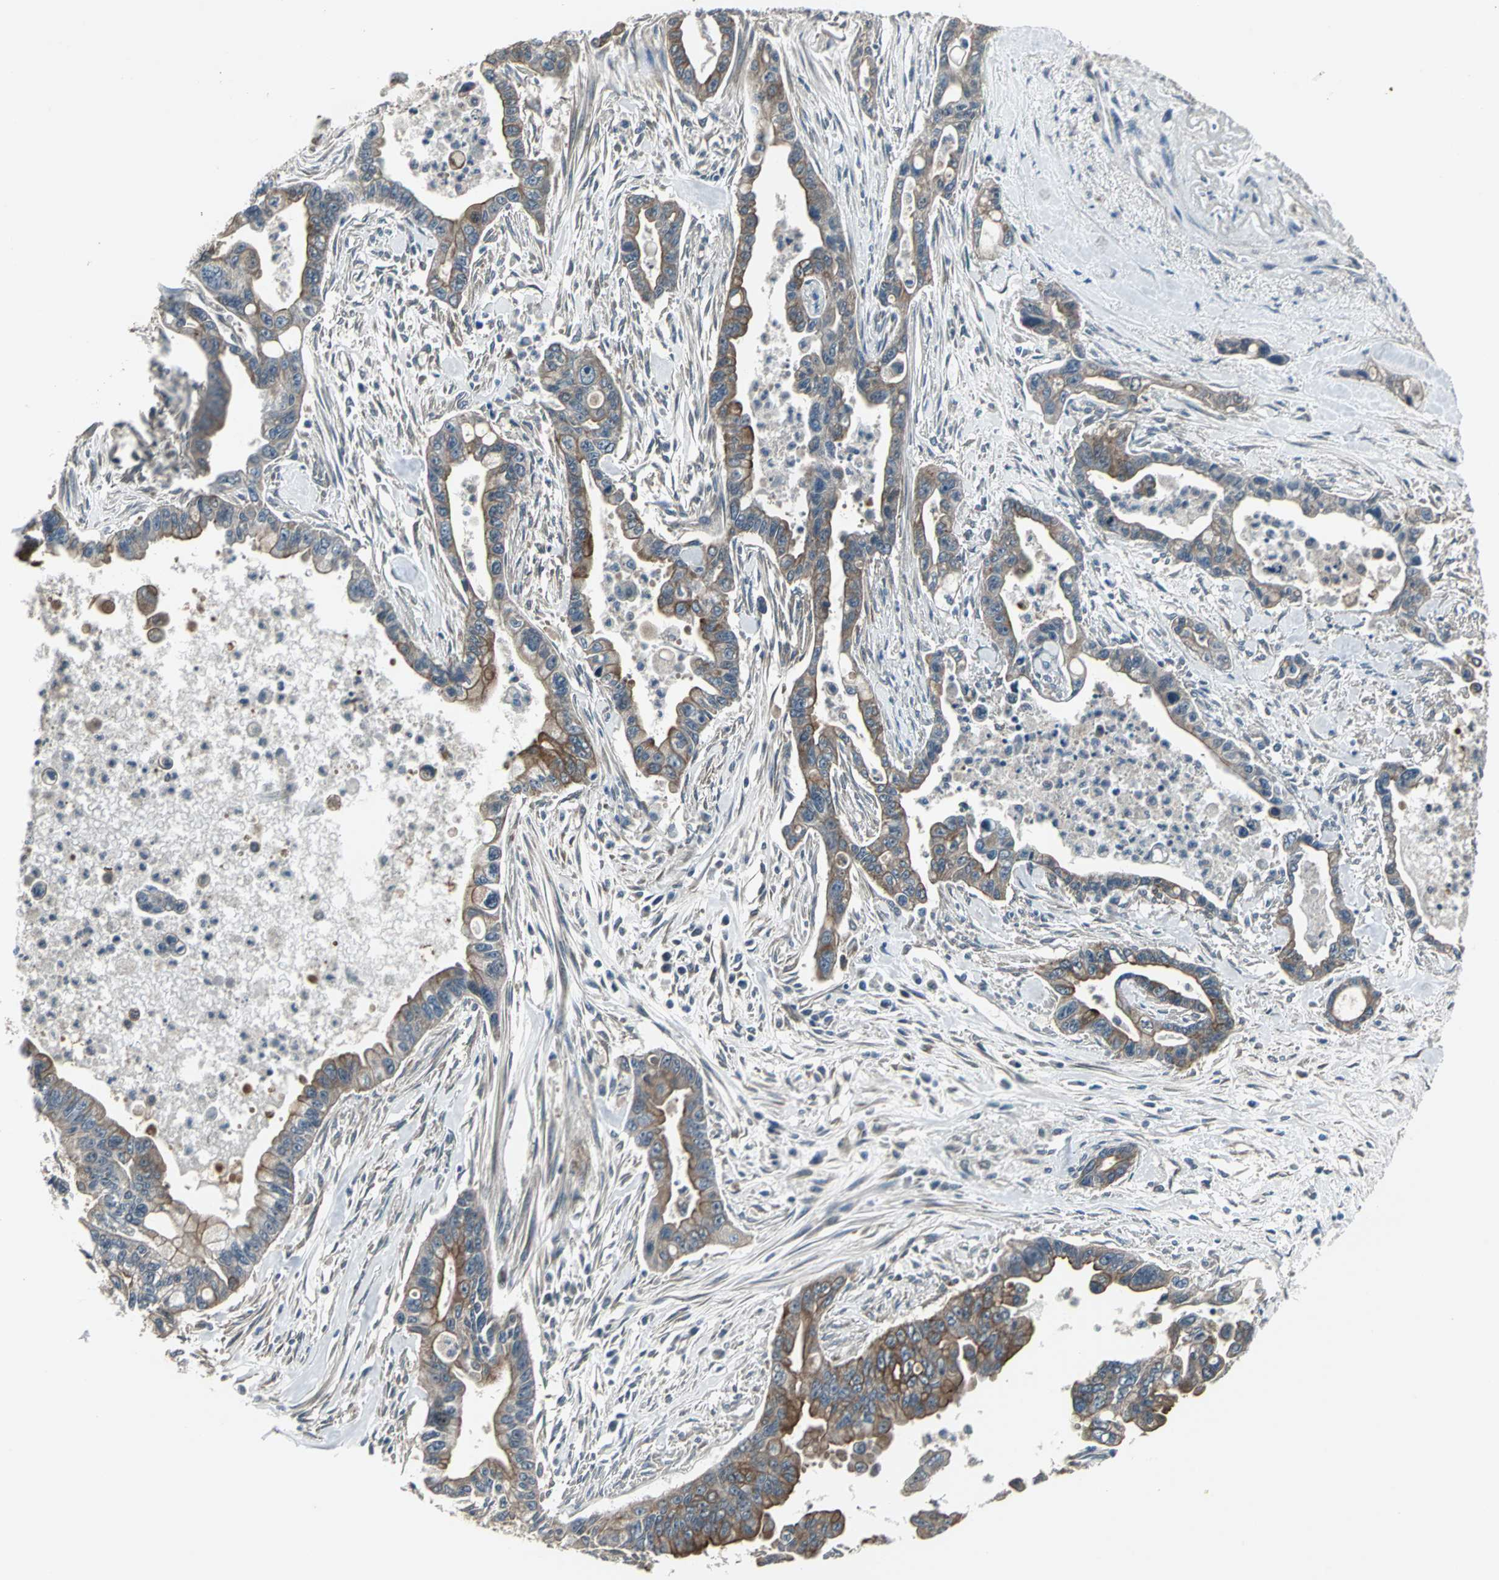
{"staining": {"intensity": "strong", "quantity": ">75%", "location": "cytoplasmic/membranous"}, "tissue": "pancreatic cancer", "cell_type": "Tumor cells", "image_type": "cancer", "snomed": [{"axis": "morphology", "description": "Adenocarcinoma, NOS"}, {"axis": "topography", "description": "Pancreas"}], "caption": "A brown stain labels strong cytoplasmic/membranous staining of a protein in human adenocarcinoma (pancreatic) tumor cells.", "gene": "PFDN1", "patient": {"sex": "male", "age": 70}}